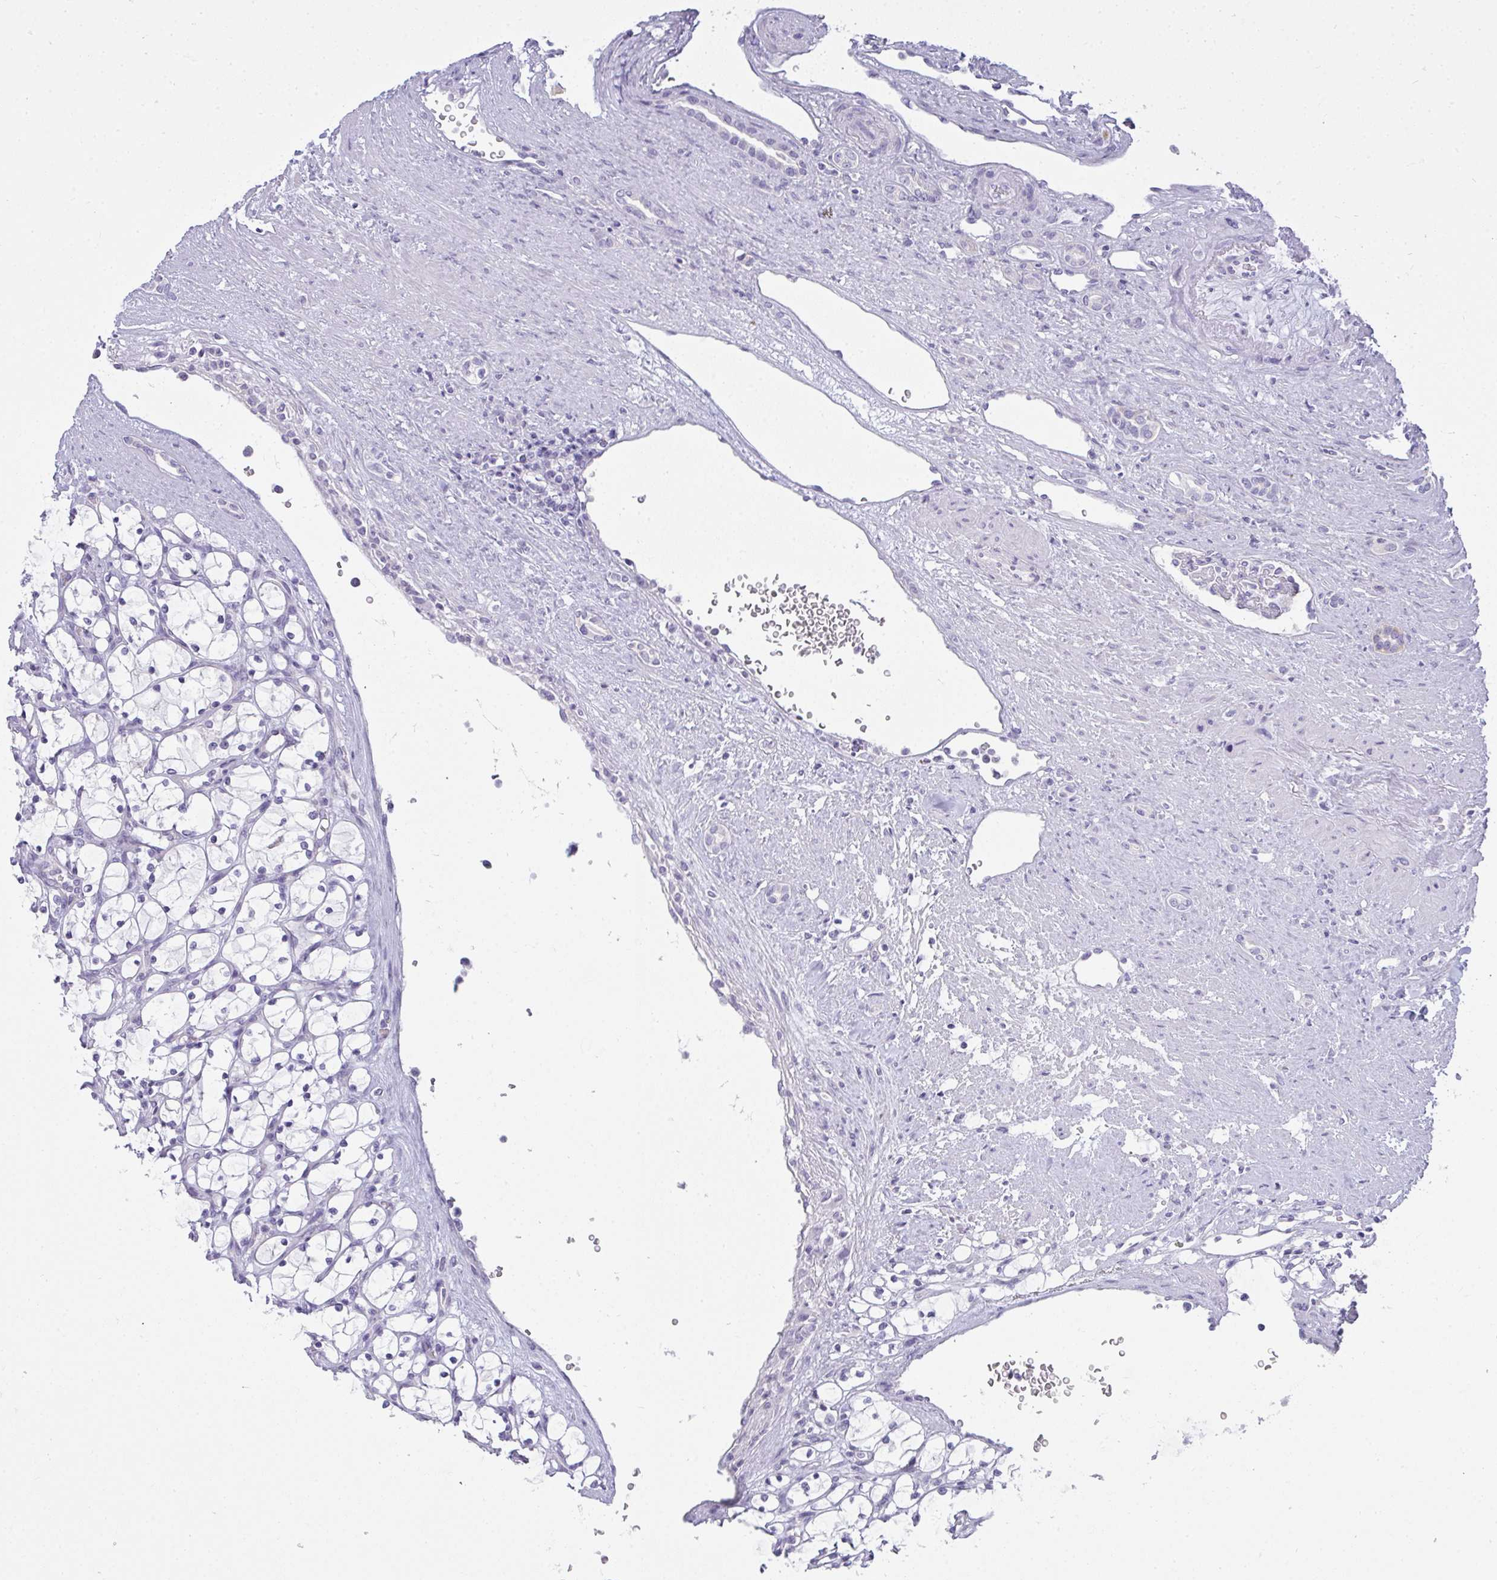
{"staining": {"intensity": "negative", "quantity": "none", "location": "none"}, "tissue": "renal cancer", "cell_type": "Tumor cells", "image_type": "cancer", "snomed": [{"axis": "morphology", "description": "Adenocarcinoma, NOS"}, {"axis": "topography", "description": "Kidney"}], "caption": "Photomicrograph shows no significant protein staining in tumor cells of renal cancer.", "gene": "GSDMB", "patient": {"sex": "female", "age": 69}}